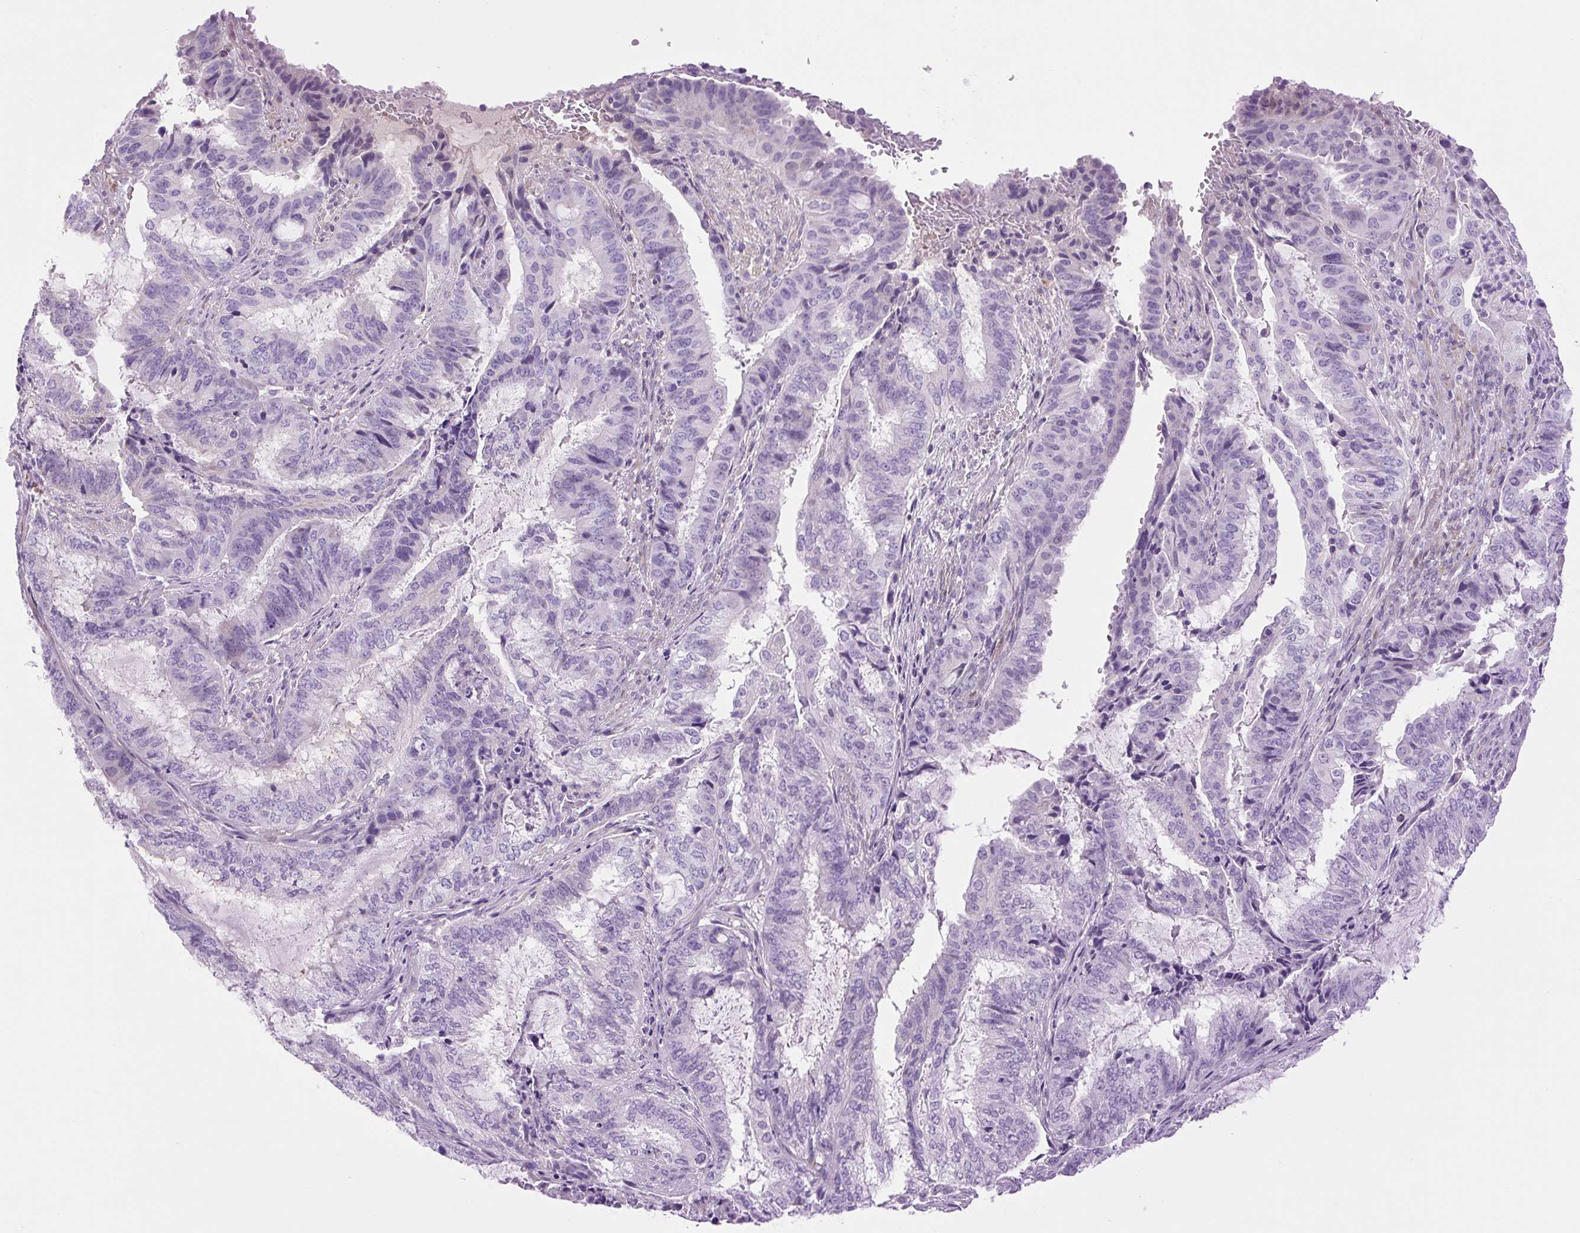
{"staining": {"intensity": "negative", "quantity": "none", "location": "none"}, "tissue": "endometrial cancer", "cell_type": "Tumor cells", "image_type": "cancer", "snomed": [{"axis": "morphology", "description": "Adenocarcinoma, NOS"}, {"axis": "topography", "description": "Endometrium"}], "caption": "Endometrial cancer (adenocarcinoma) stained for a protein using immunohistochemistry displays no expression tumor cells.", "gene": "VWA7", "patient": {"sex": "female", "age": 51}}